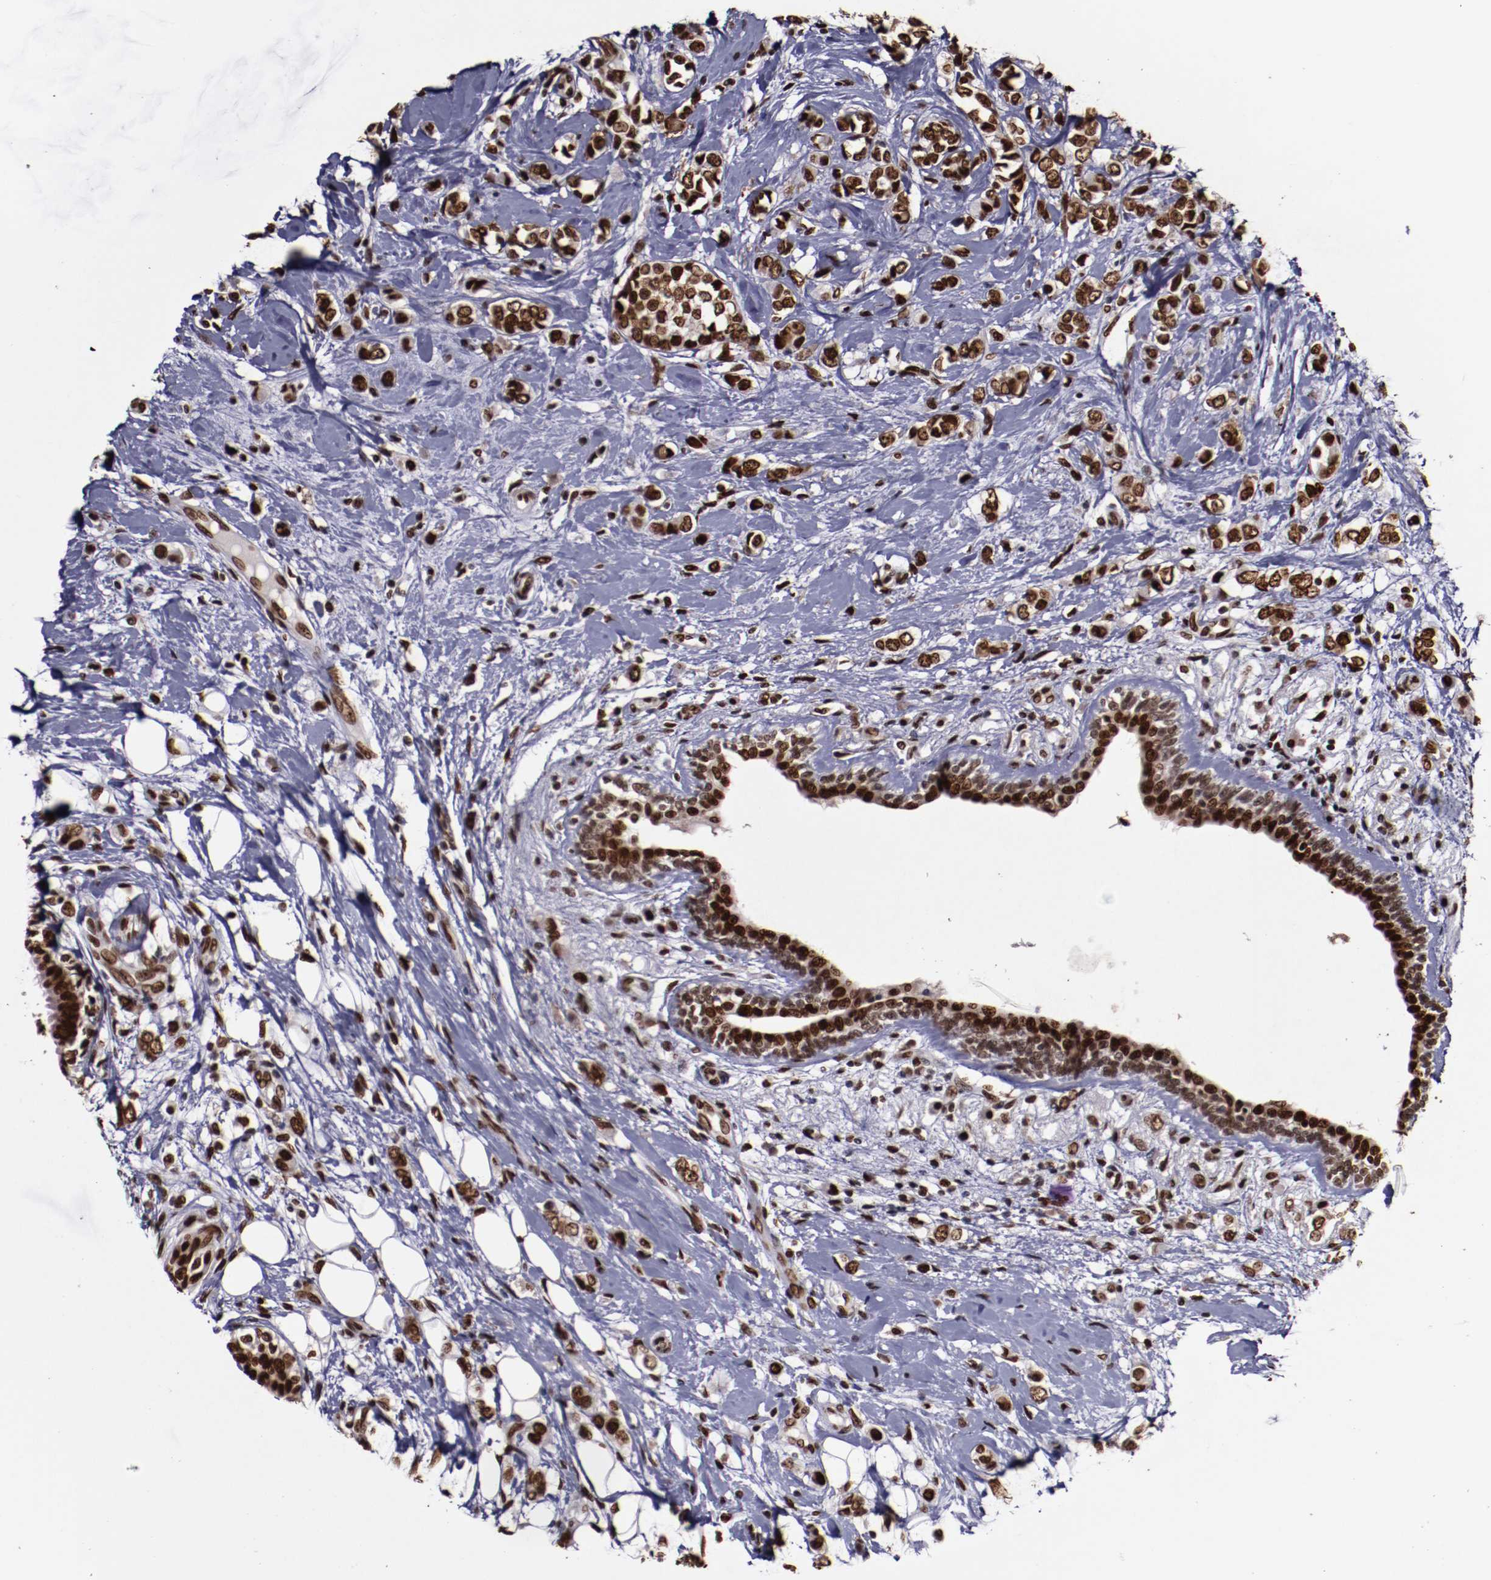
{"staining": {"intensity": "moderate", "quantity": ">75%", "location": "nuclear"}, "tissue": "breast cancer", "cell_type": "Tumor cells", "image_type": "cancer", "snomed": [{"axis": "morphology", "description": "Normal tissue, NOS"}, {"axis": "morphology", "description": "Lobular carcinoma"}, {"axis": "topography", "description": "Breast"}], "caption": "A medium amount of moderate nuclear positivity is appreciated in about >75% of tumor cells in breast cancer tissue.", "gene": "APEX1", "patient": {"sex": "female", "age": 47}}